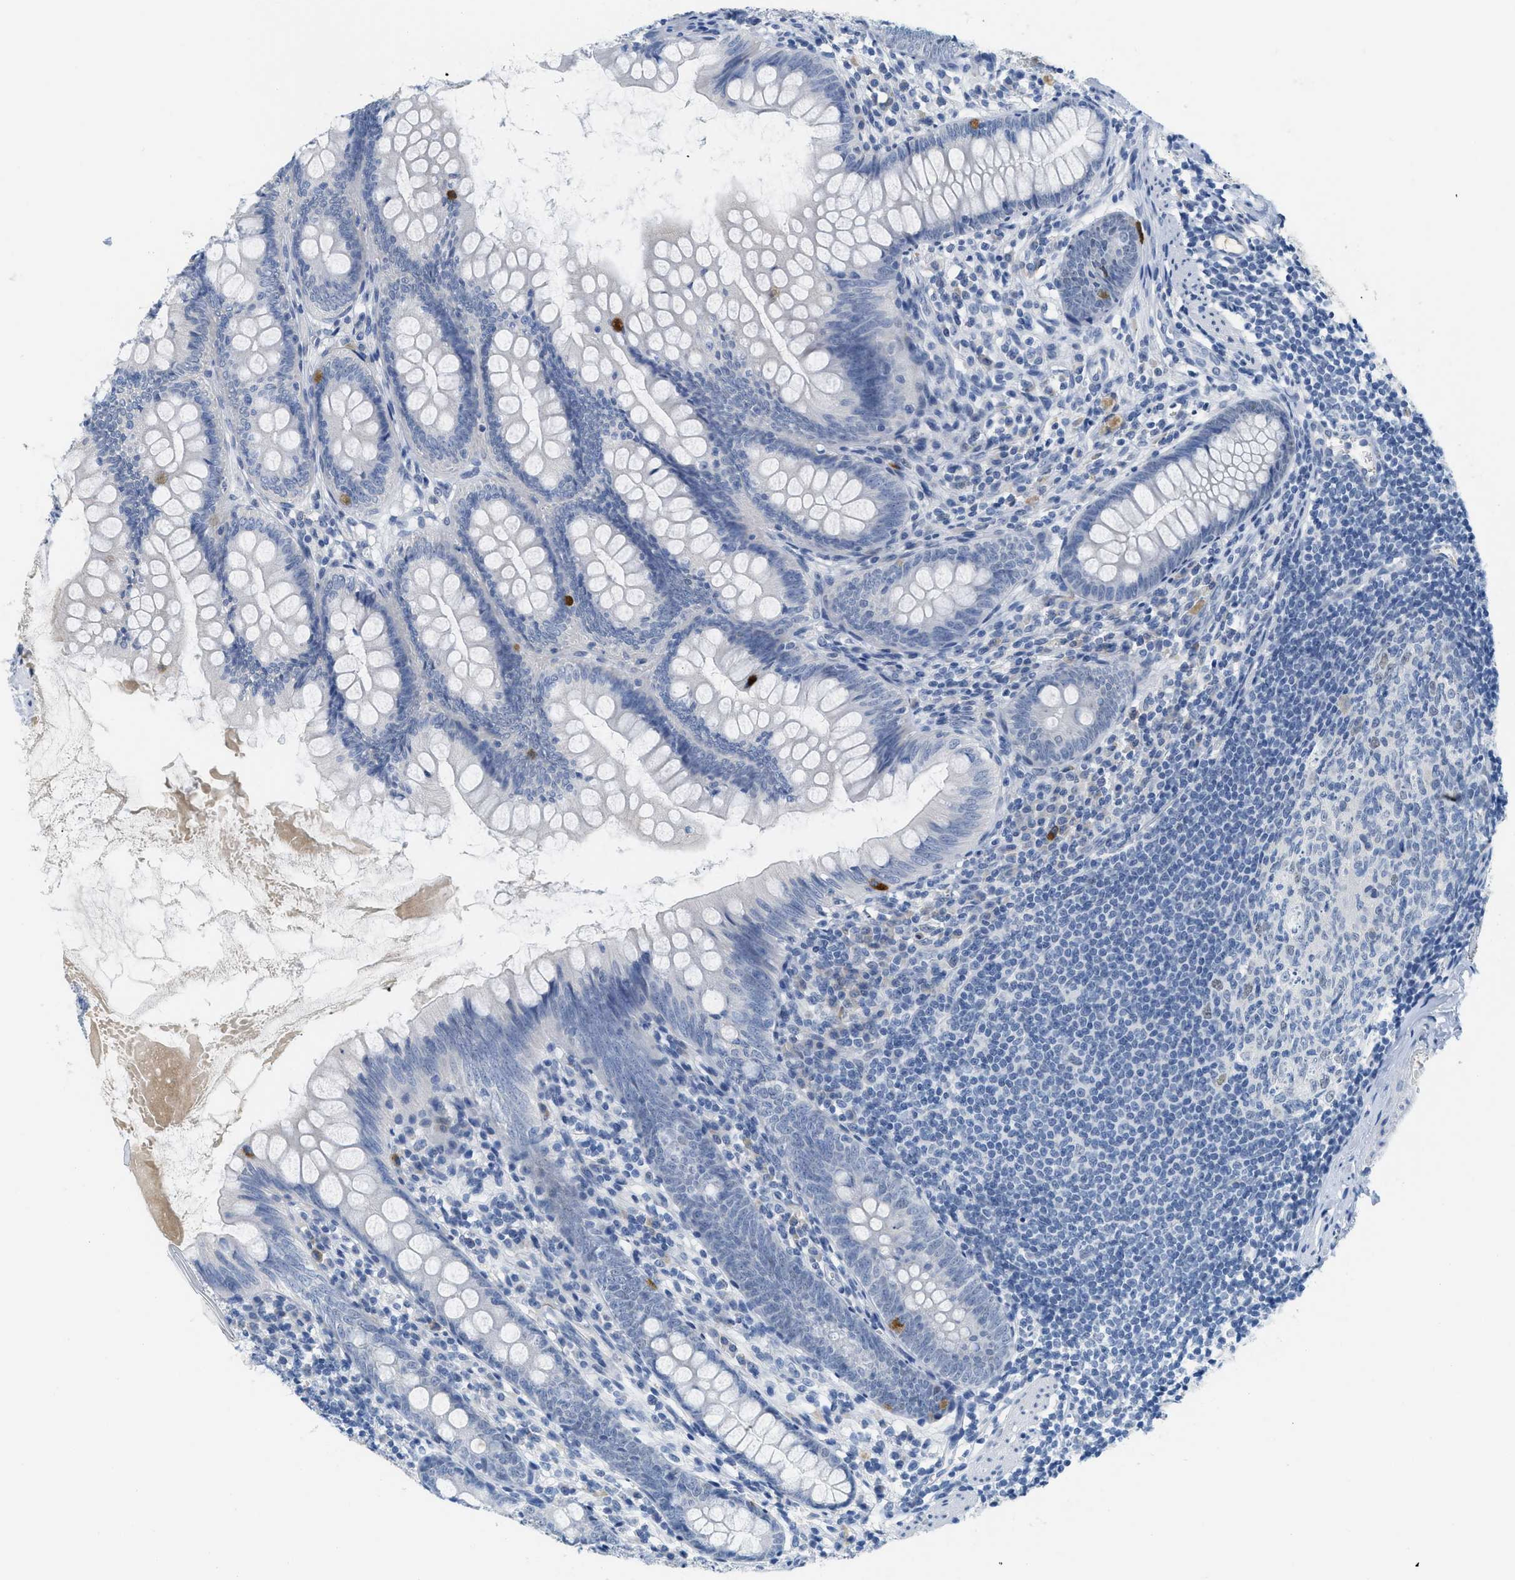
{"staining": {"intensity": "negative", "quantity": "none", "location": "none"}, "tissue": "appendix", "cell_type": "Glandular cells", "image_type": "normal", "snomed": [{"axis": "morphology", "description": "Normal tissue, NOS"}, {"axis": "topography", "description": "Appendix"}], "caption": "A high-resolution image shows immunohistochemistry (IHC) staining of normal appendix, which displays no significant positivity in glandular cells. Brightfield microscopy of immunohistochemistry (IHC) stained with DAB (brown) and hematoxylin (blue), captured at high magnification.", "gene": "HSF2", "patient": {"sex": "female", "age": 77}}